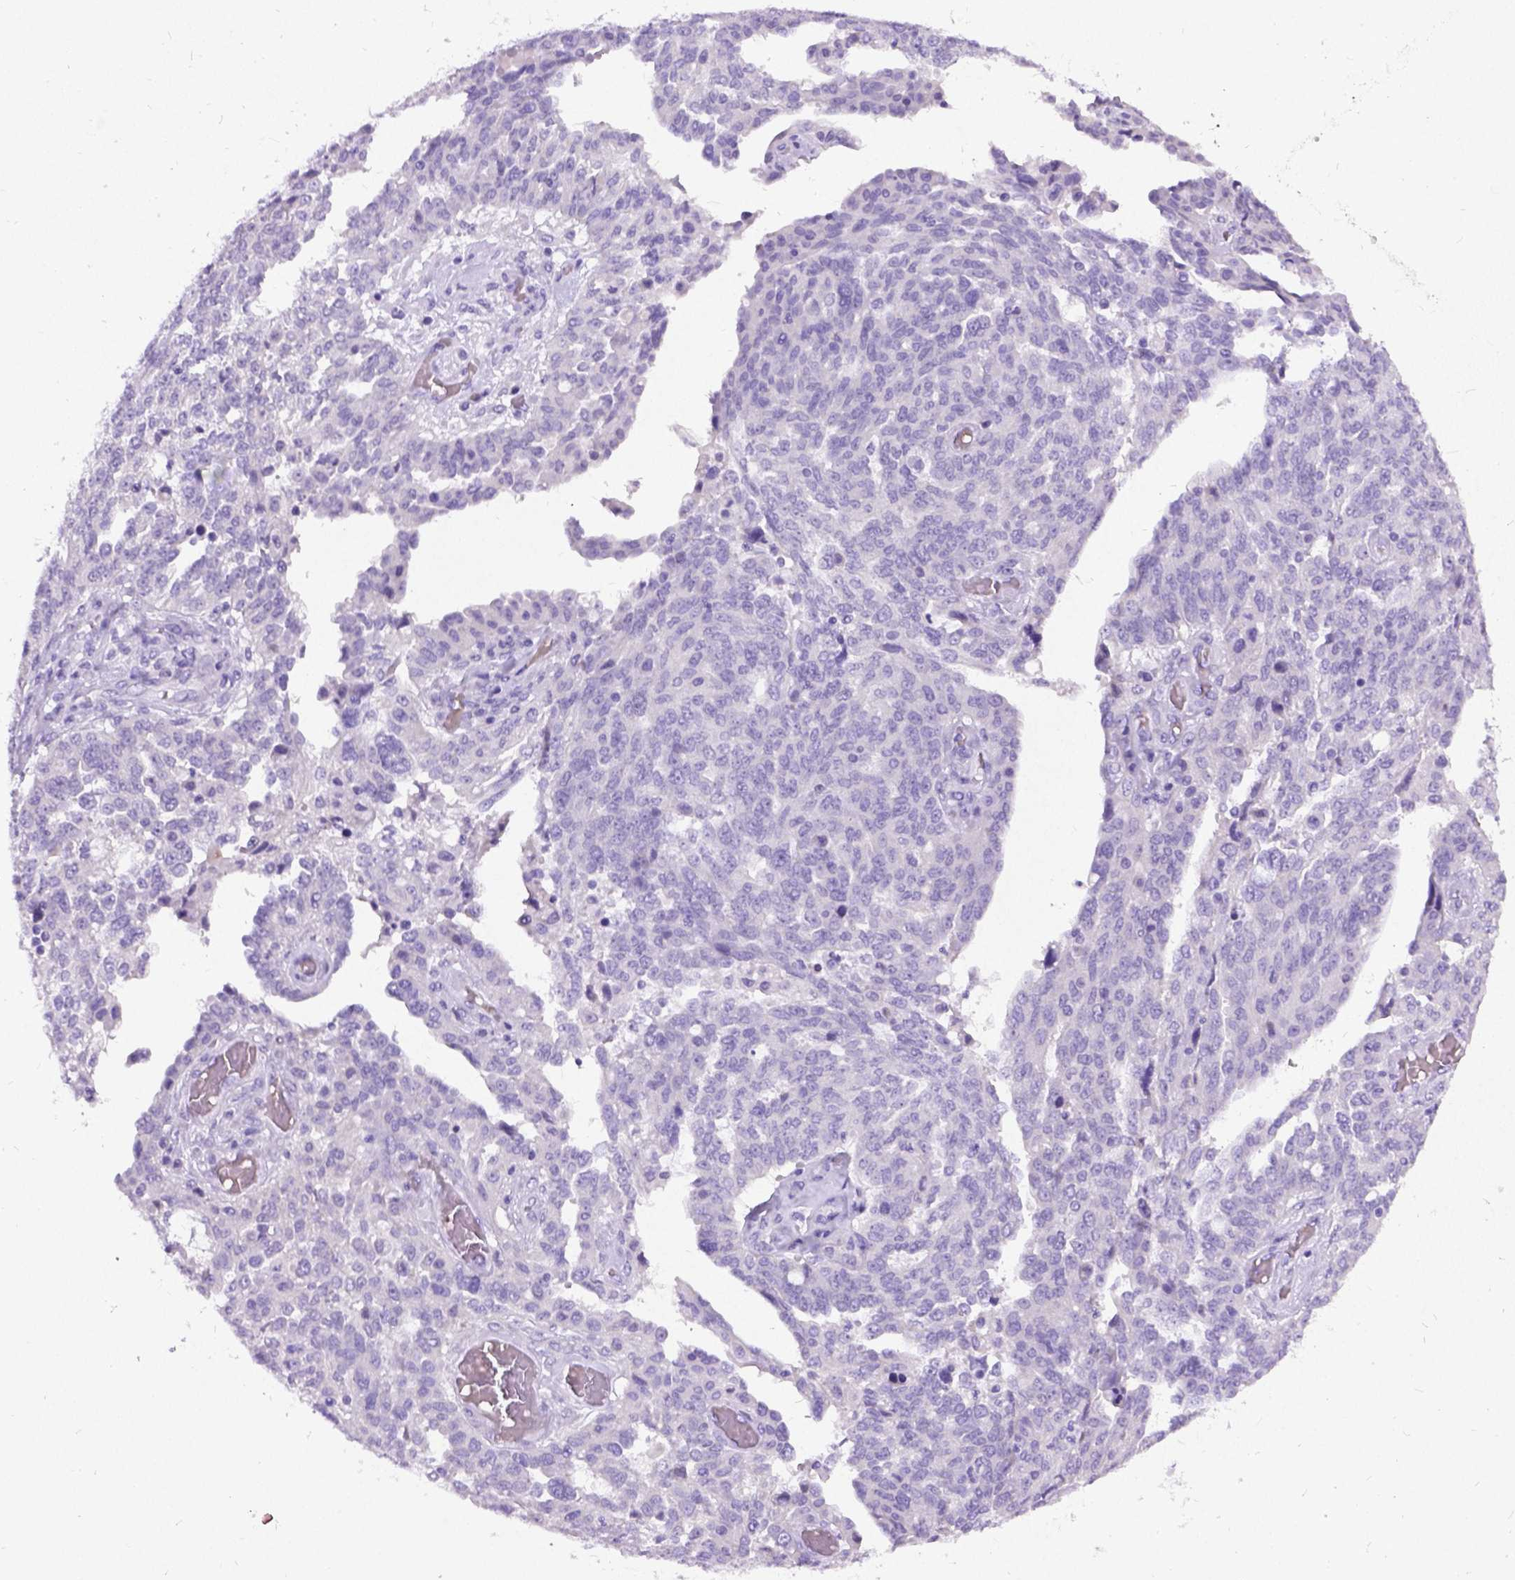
{"staining": {"intensity": "negative", "quantity": "none", "location": "none"}, "tissue": "ovarian cancer", "cell_type": "Tumor cells", "image_type": "cancer", "snomed": [{"axis": "morphology", "description": "Cystadenocarcinoma, serous, NOS"}, {"axis": "topography", "description": "Ovary"}], "caption": "The IHC micrograph has no significant staining in tumor cells of serous cystadenocarcinoma (ovarian) tissue.", "gene": "NEUROD4", "patient": {"sex": "female", "age": 67}}